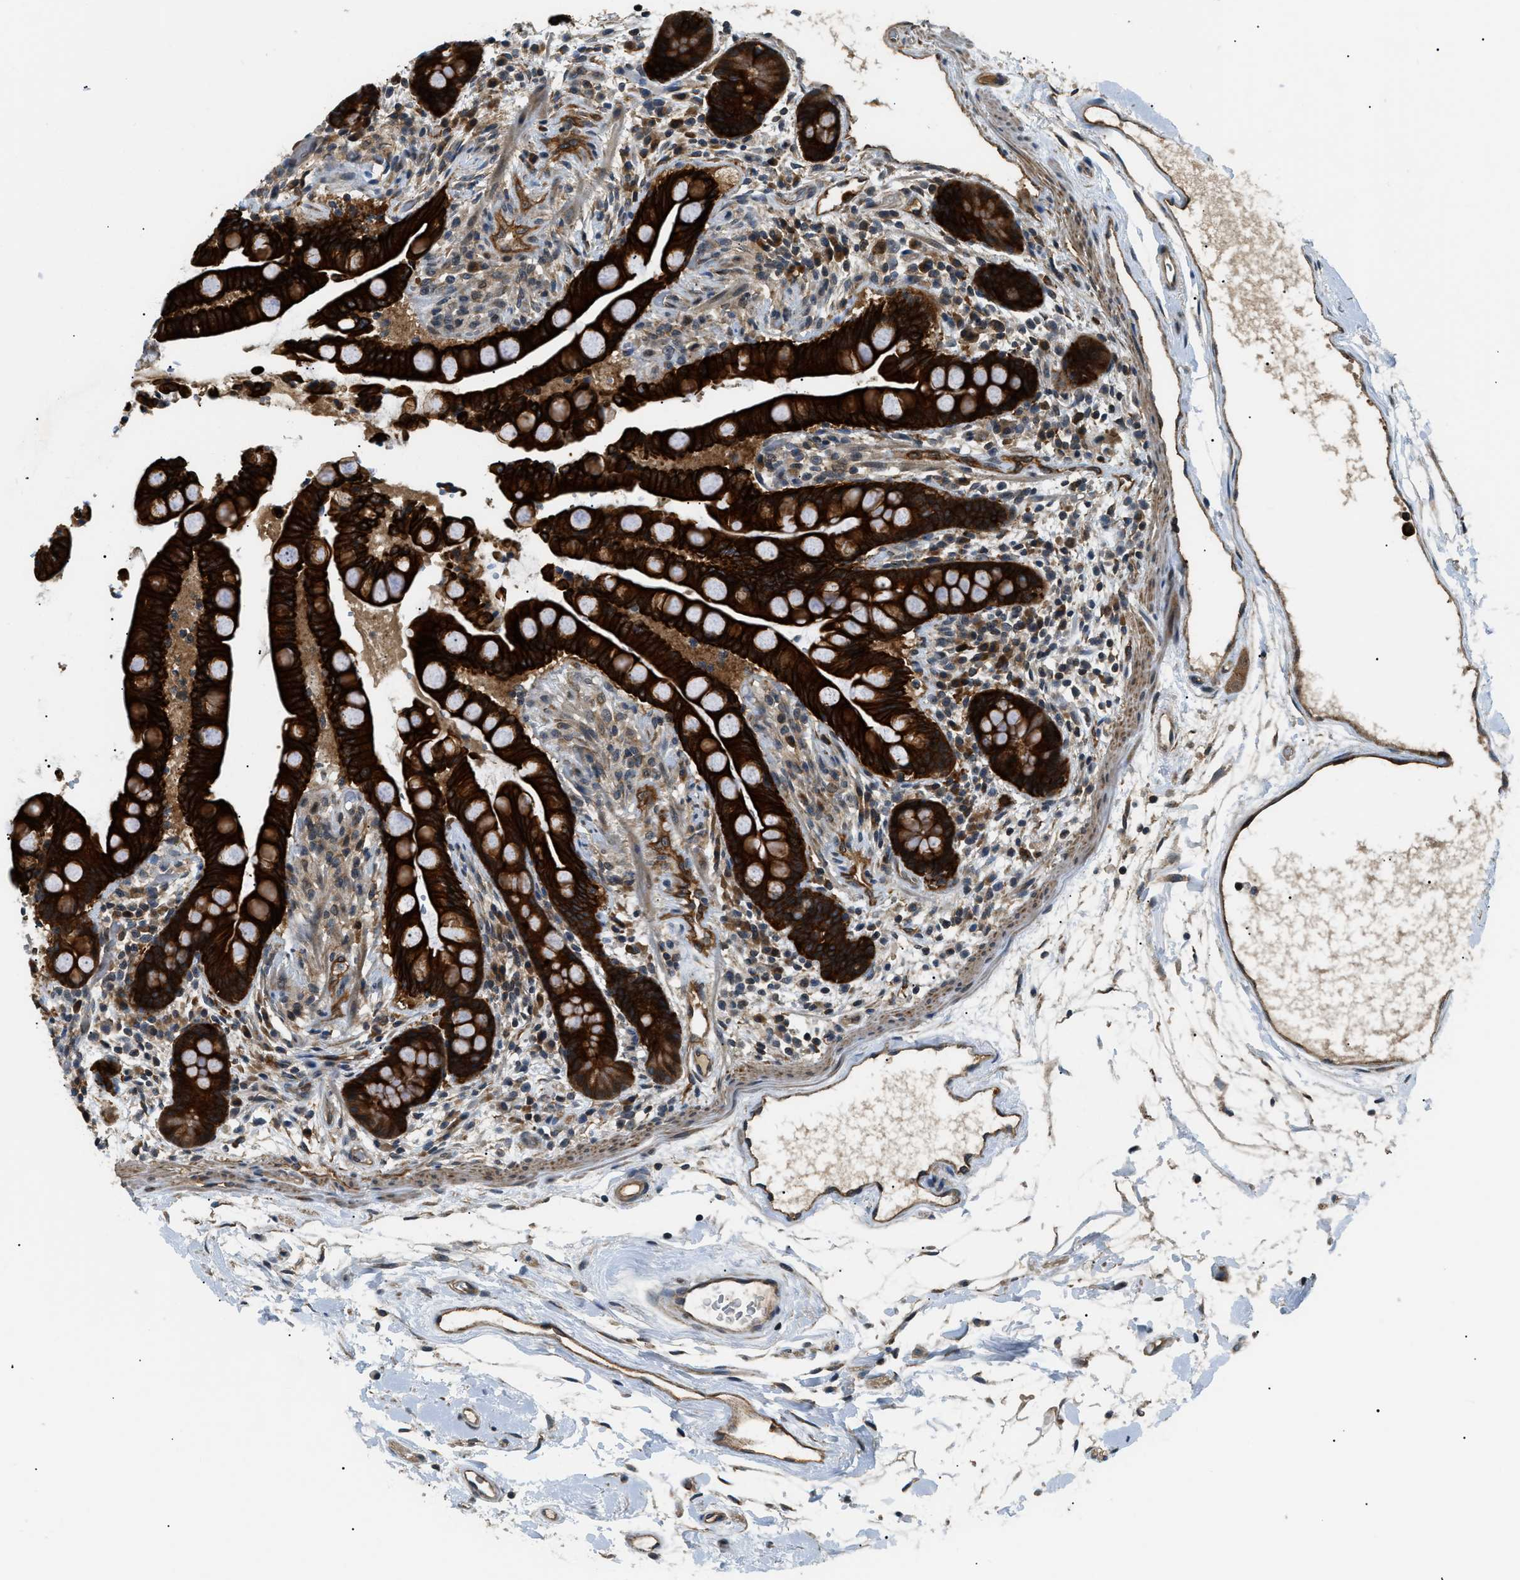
{"staining": {"intensity": "moderate", "quantity": ">75%", "location": "cytoplasmic/membranous"}, "tissue": "colon", "cell_type": "Endothelial cells", "image_type": "normal", "snomed": [{"axis": "morphology", "description": "Normal tissue, NOS"}, {"axis": "topography", "description": "Colon"}], "caption": "Immunohistochemistry staining of benign colon, which displays medium levels of moderate cytoplasmic/membranous positivity in approximately >75% of endothelial cells indicating moderate cytoplasmic/membranous protein expression. The staining was performed using DAB (3,3'-diaminobenzidine) (brown) for protein detection and nuclei were counterstained in hematoxylin (blue).", "gene": "SRPK1", "patient": {"sex": "male", "age": 73}}